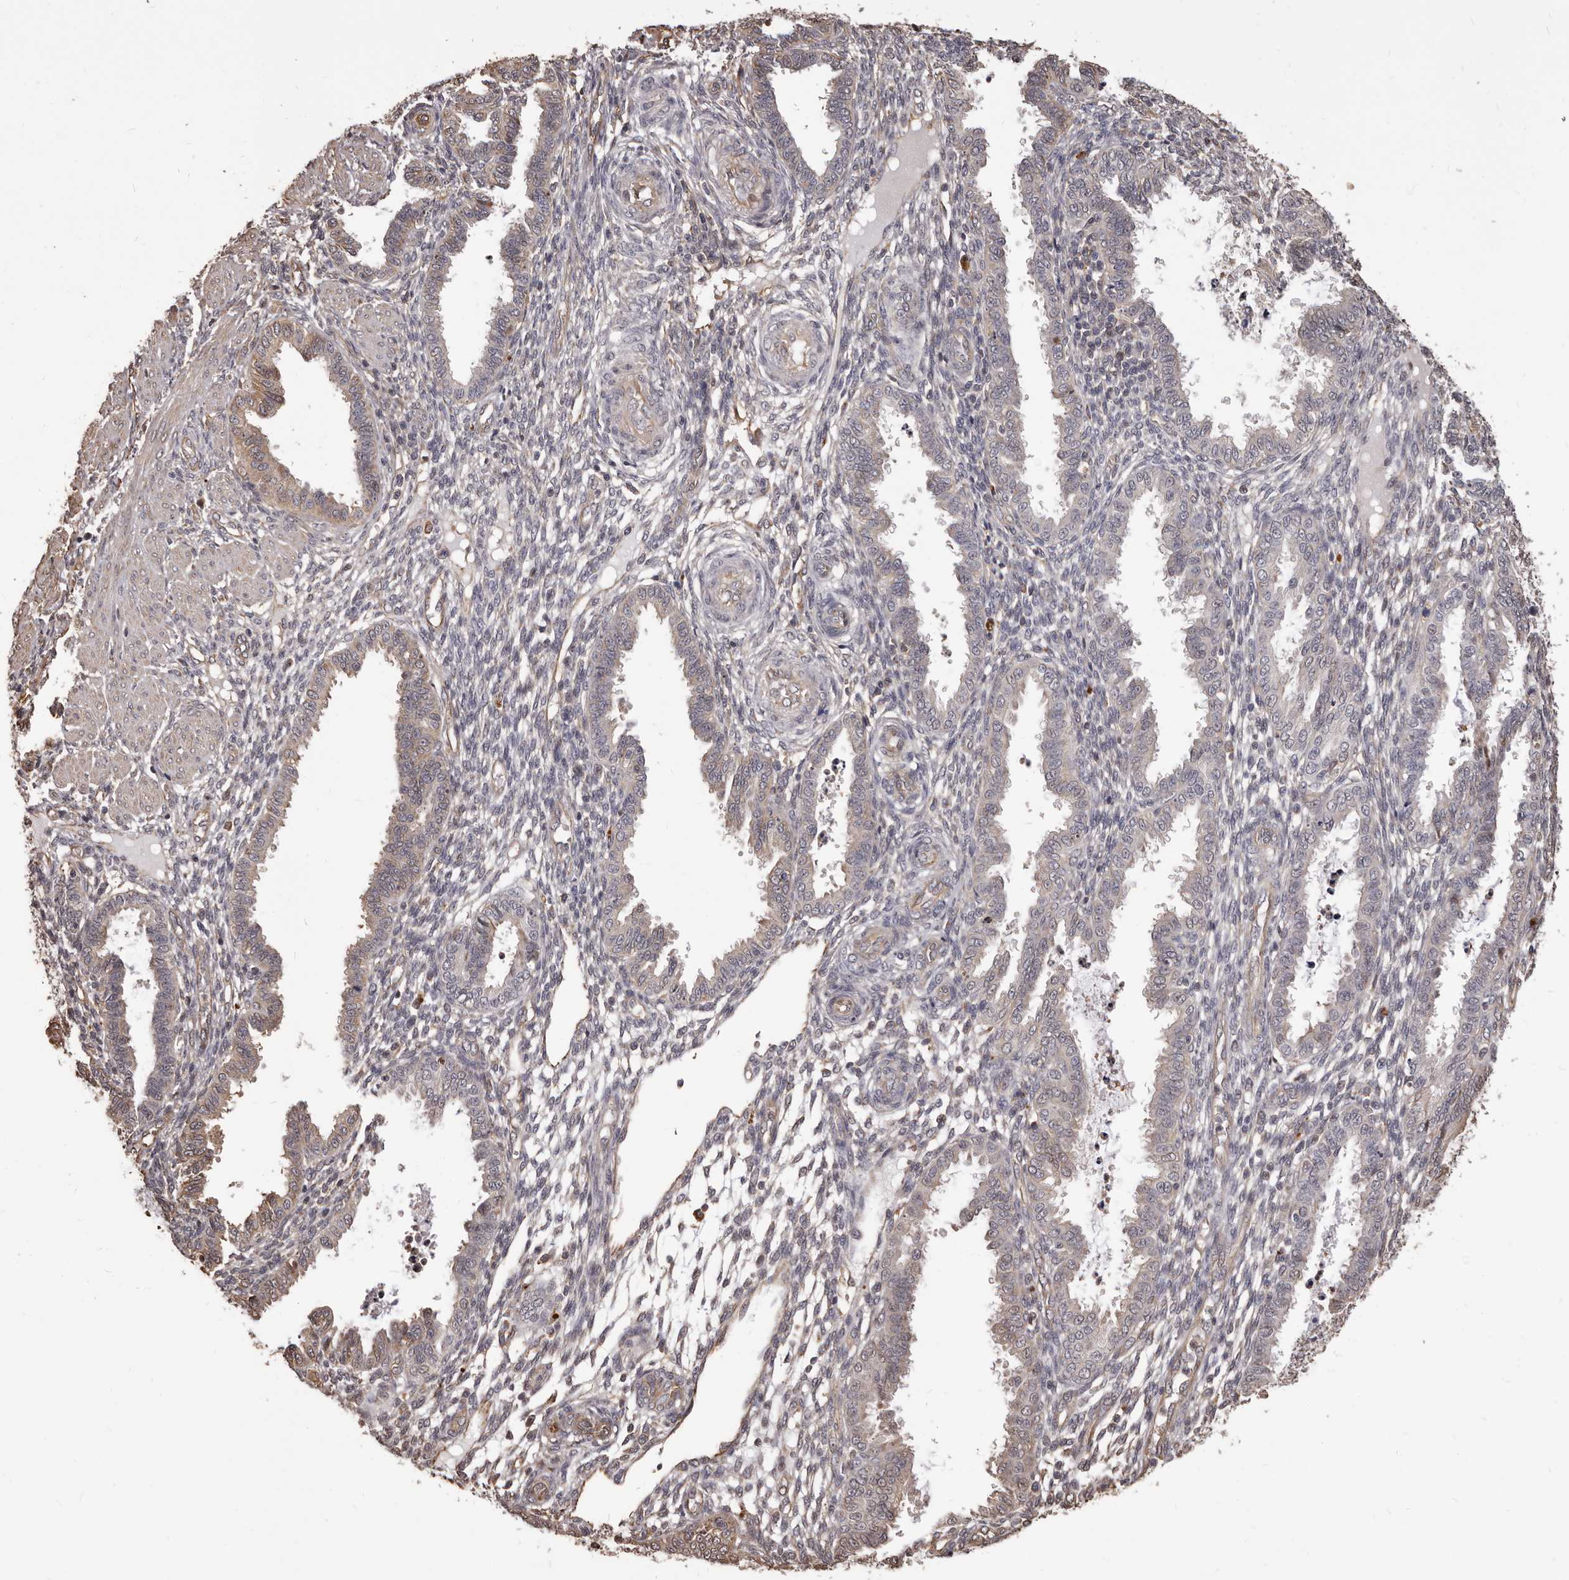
{"staining": {"intensity": "weak", "quantity": "<25%", "location": "cytoplasmic/membranous"}, "tissue": "endometrium", "cell_type": "Cells in endometrial stroma", "image_type": "normal", "snomed": [{"axis": "morphology", "description": "Normal tissue, NOS"}, {"axis": "topography", "description": "Endometrium"}], "caption": "A photomicrograph of human endometrium is negative for staining in cells in endometrial stroma. (DAB immunohistochemistry, high magnification).", "gene": "ALPK1", "patient": {"sex": "female", "age": 33}}